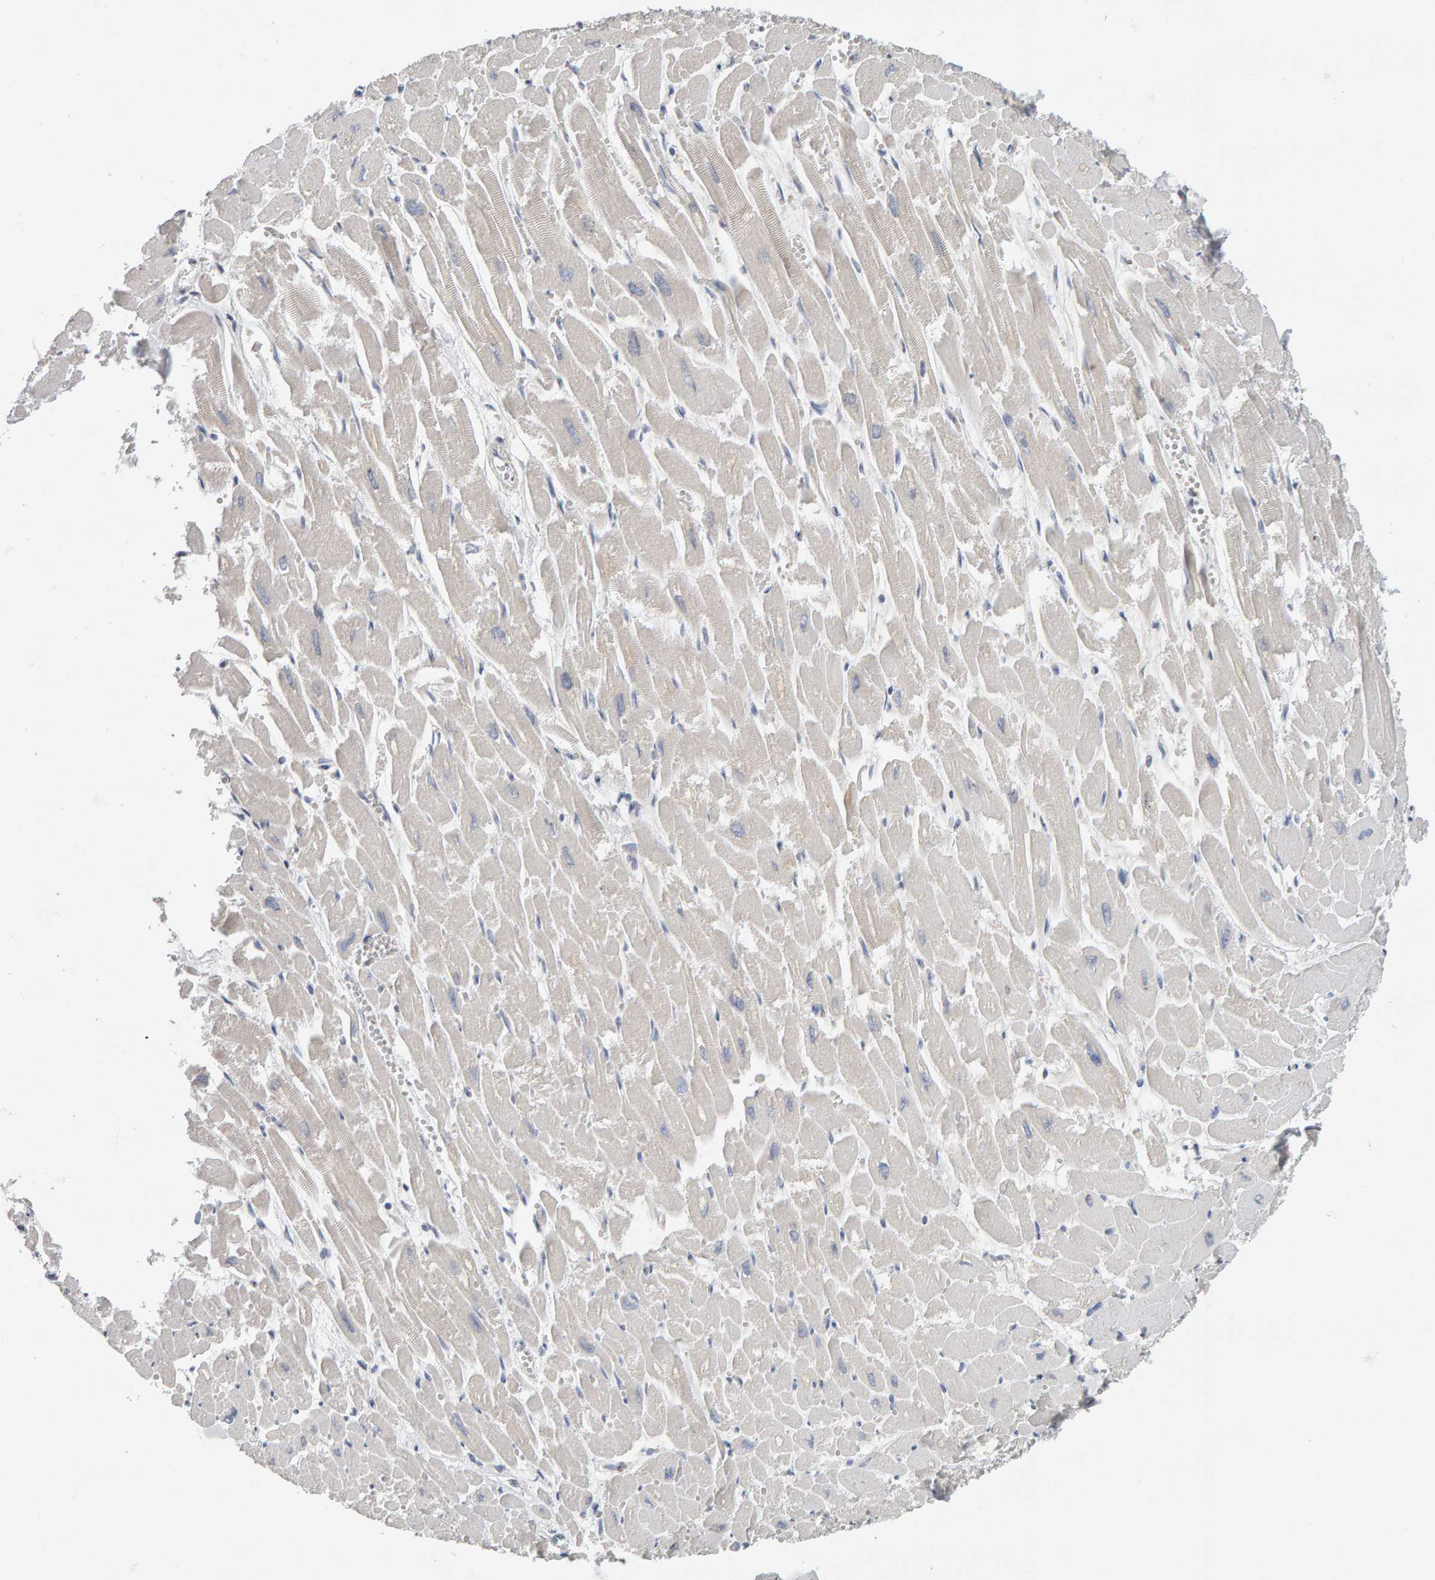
{"staining": {"intensity": "weak", "quantity": "<25%", "location": "cytoplasmic/membranous"}, "tissue": "heart muscle", "cell_type": "Cardiomyocytes", "image_type": "normal", "snomed": [{"axis": "morphology", "description": "Normal tissue, NOS"}, {"axis": "topography", "description": "Heart"}], "caption": "Immunohistochemistry (IHC) histopathology image of unremarkable human heart muscle stained for a protein (brown), which displays no staining in cardiomyocytes. Nuclei are stained in blue.", "gene": "ADHFE1", "patient": {"sex": "male", "age": 54}}